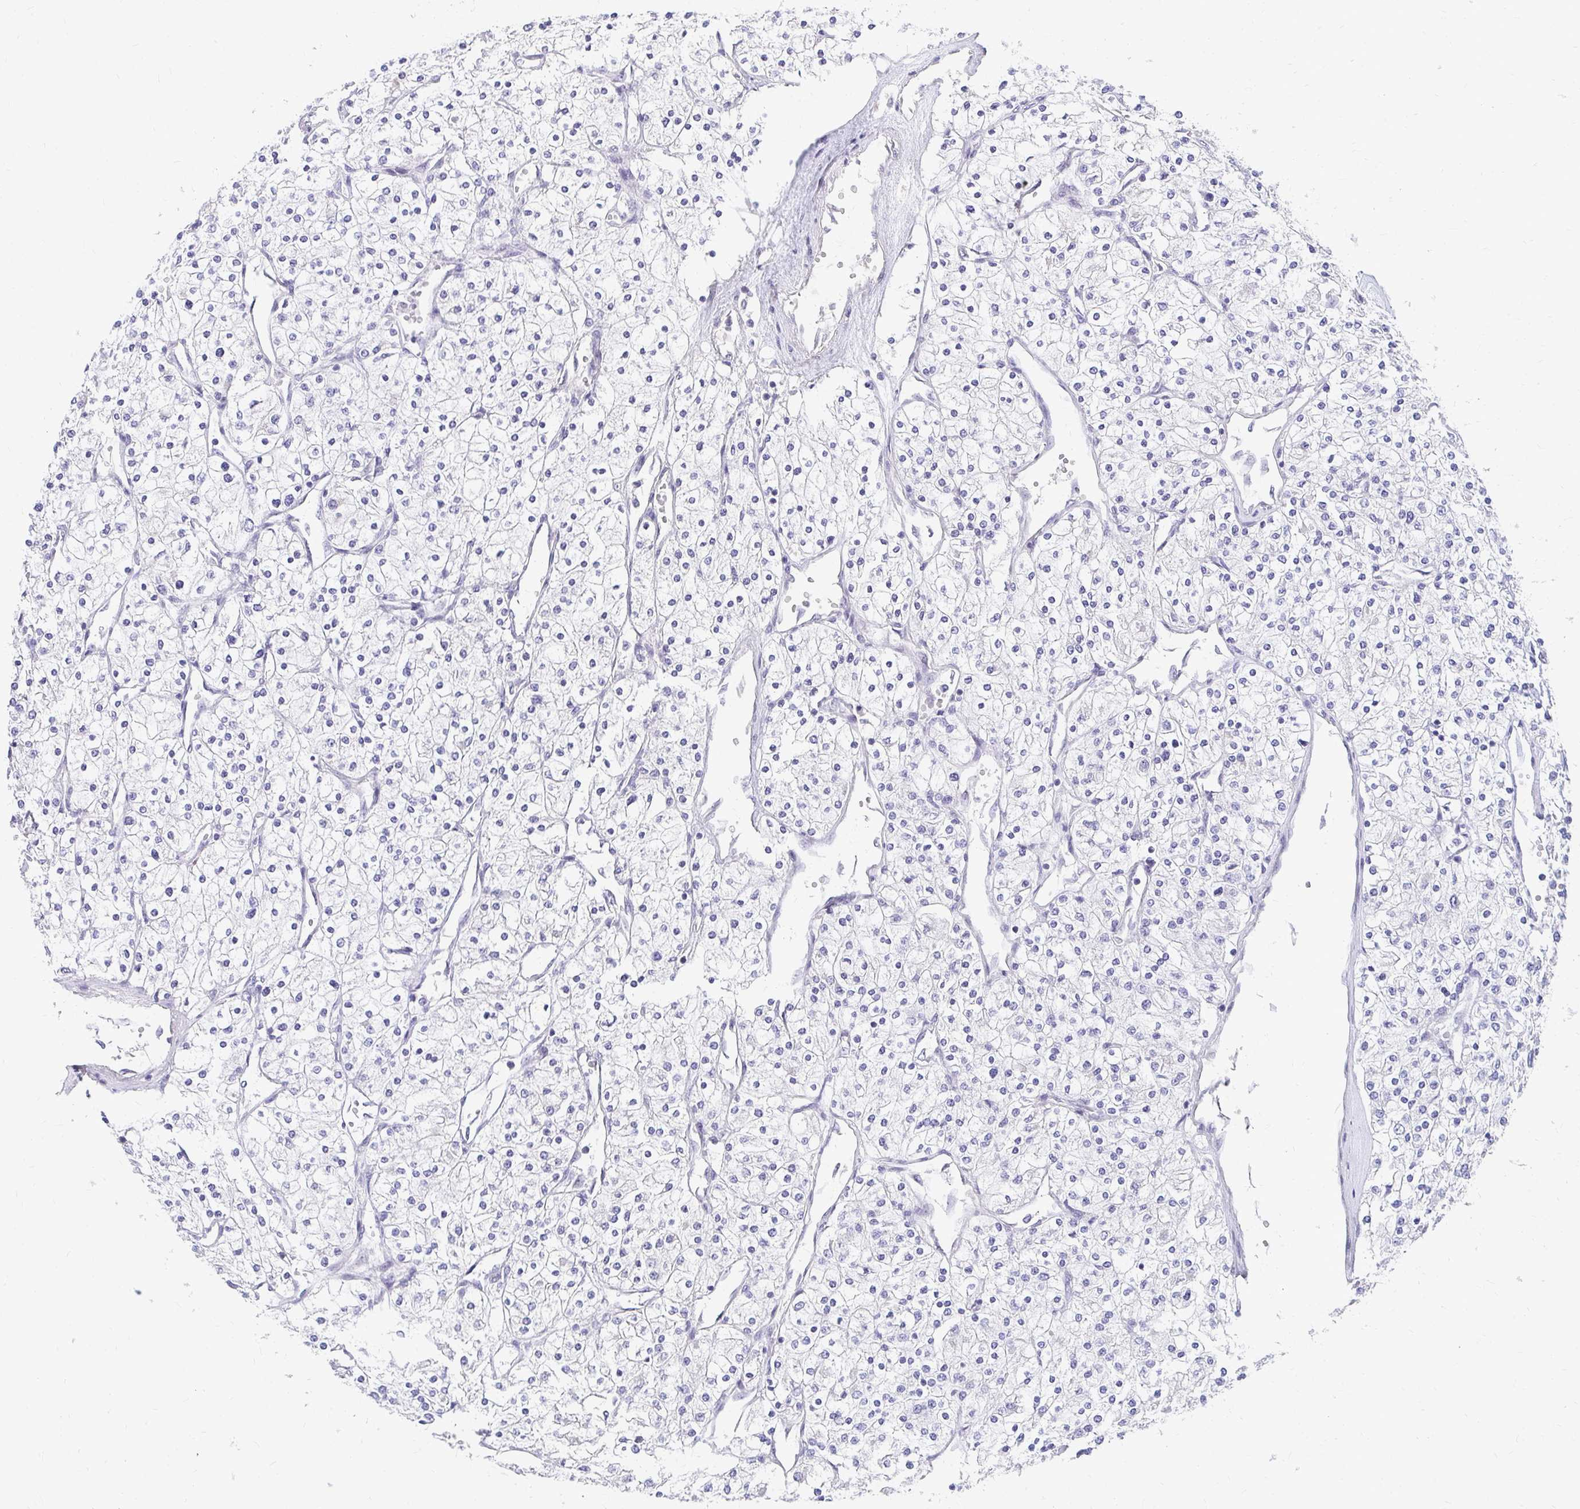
{"staining": {"intensity": "negative", "quantity": "none", "location": "none"}, "tissue": "renal cancer", "cell_type": "Tumor cells", "image_type": "cancer", "snomed": [{"axis": "morphology", "description": "Adenocarcinoma, NOS"}, {"axis": "topography", "description": "Kidney"}], "caption": "The micrograph shows no significant expression in tumor cells of renal cancer. Nuclei are stained in blue.", "gene": "EXOC5", "patient": {"sex": "male", "age": 80}}